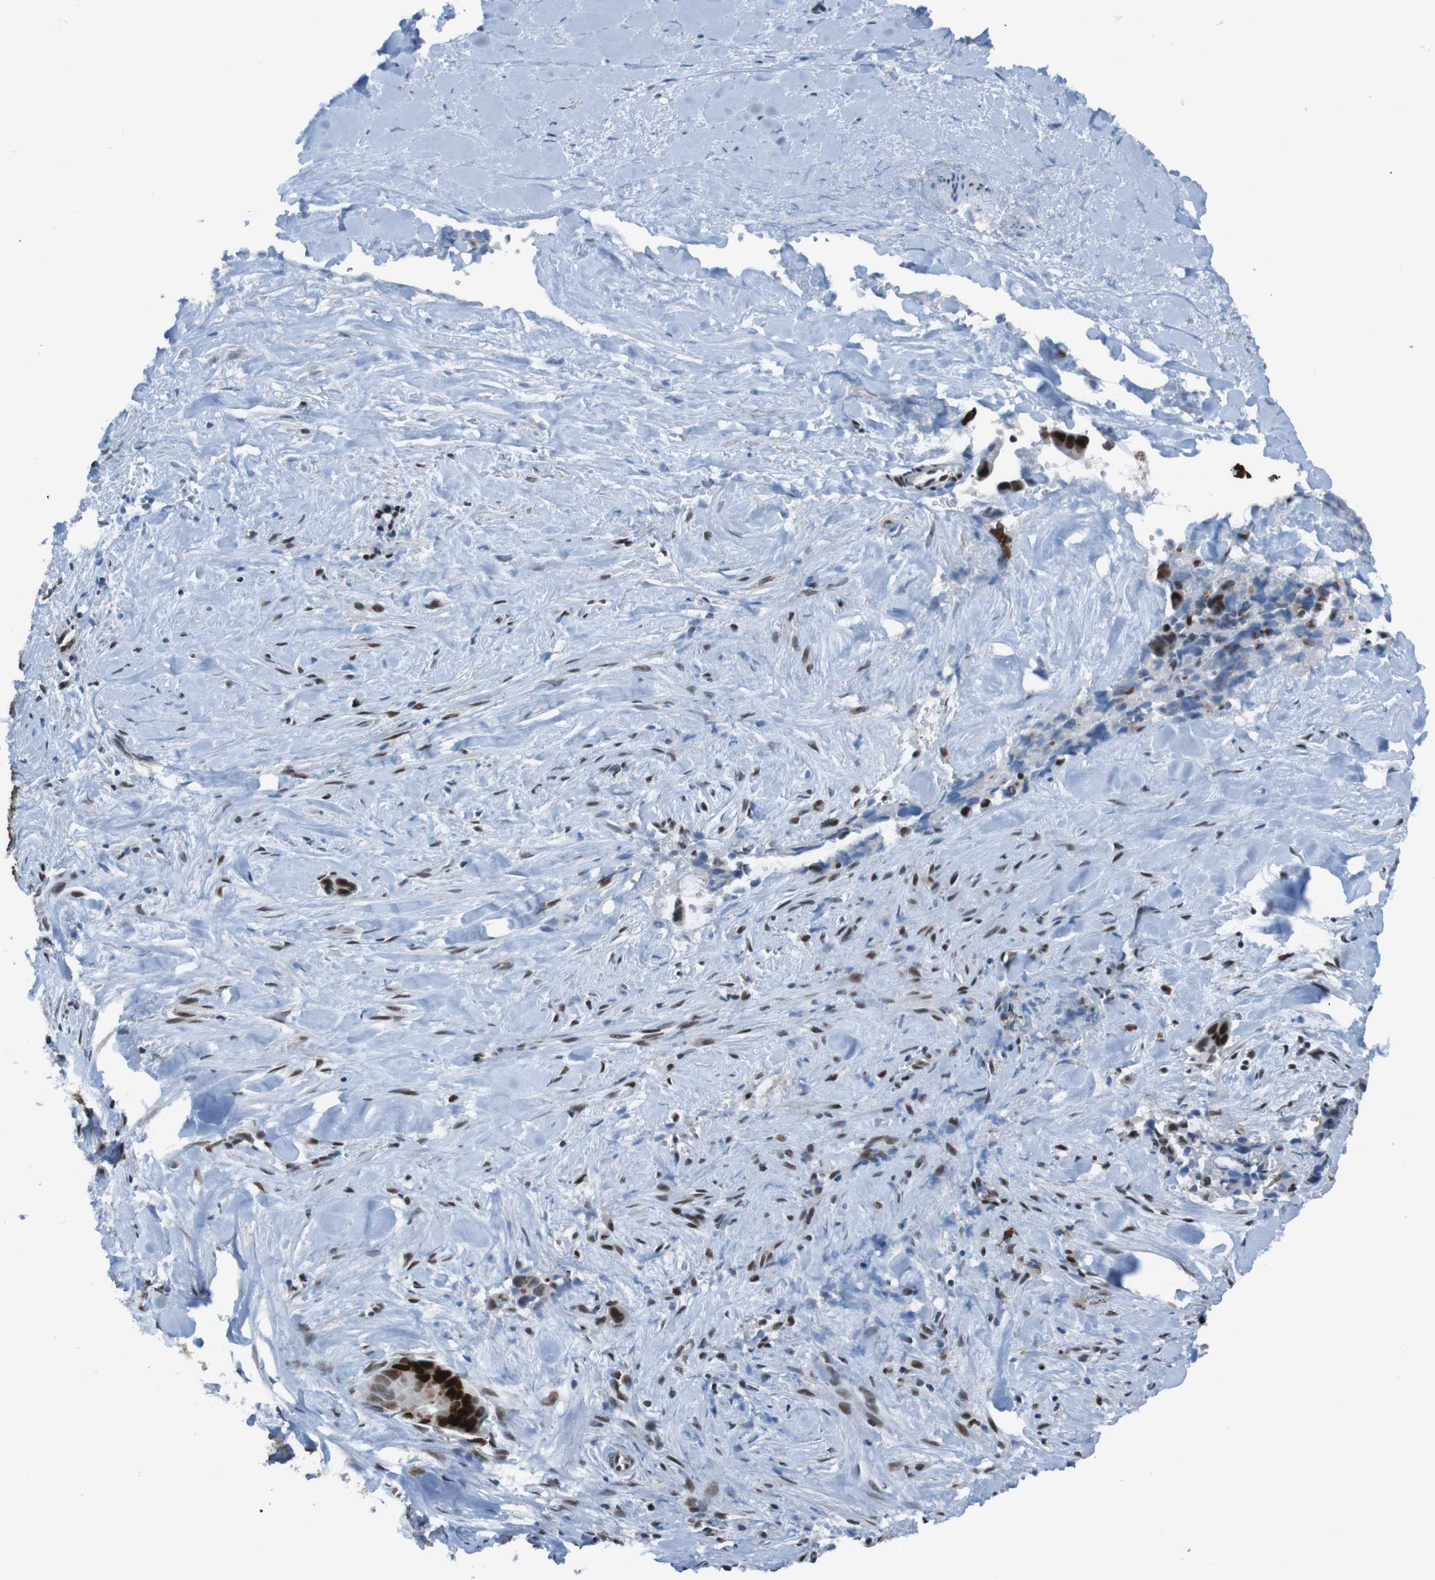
{"staining": {"intensity": "strong", "quantity": ">75%", "location": "nuclear"}, "tissue": "liver cancer", "cell_type": "Tumor cells", "image_type": "cancer", "snomed": [{"axis": "morphology", "description": "Cholangiocarcinoma"}, {"axis": "topography", "description": "Liver"}], "caption": "This photomicrograph exhibits liver cancer (cholangiocarcinoma) stained with immunohistochemistry (IHC) to label a protein in brown. The nuclear of tumor cells show strong positivity for the protein. Nuclei are counter-stained blue.", "gene": "PHF2", "patient": {"sex": "female", "age": 55}}